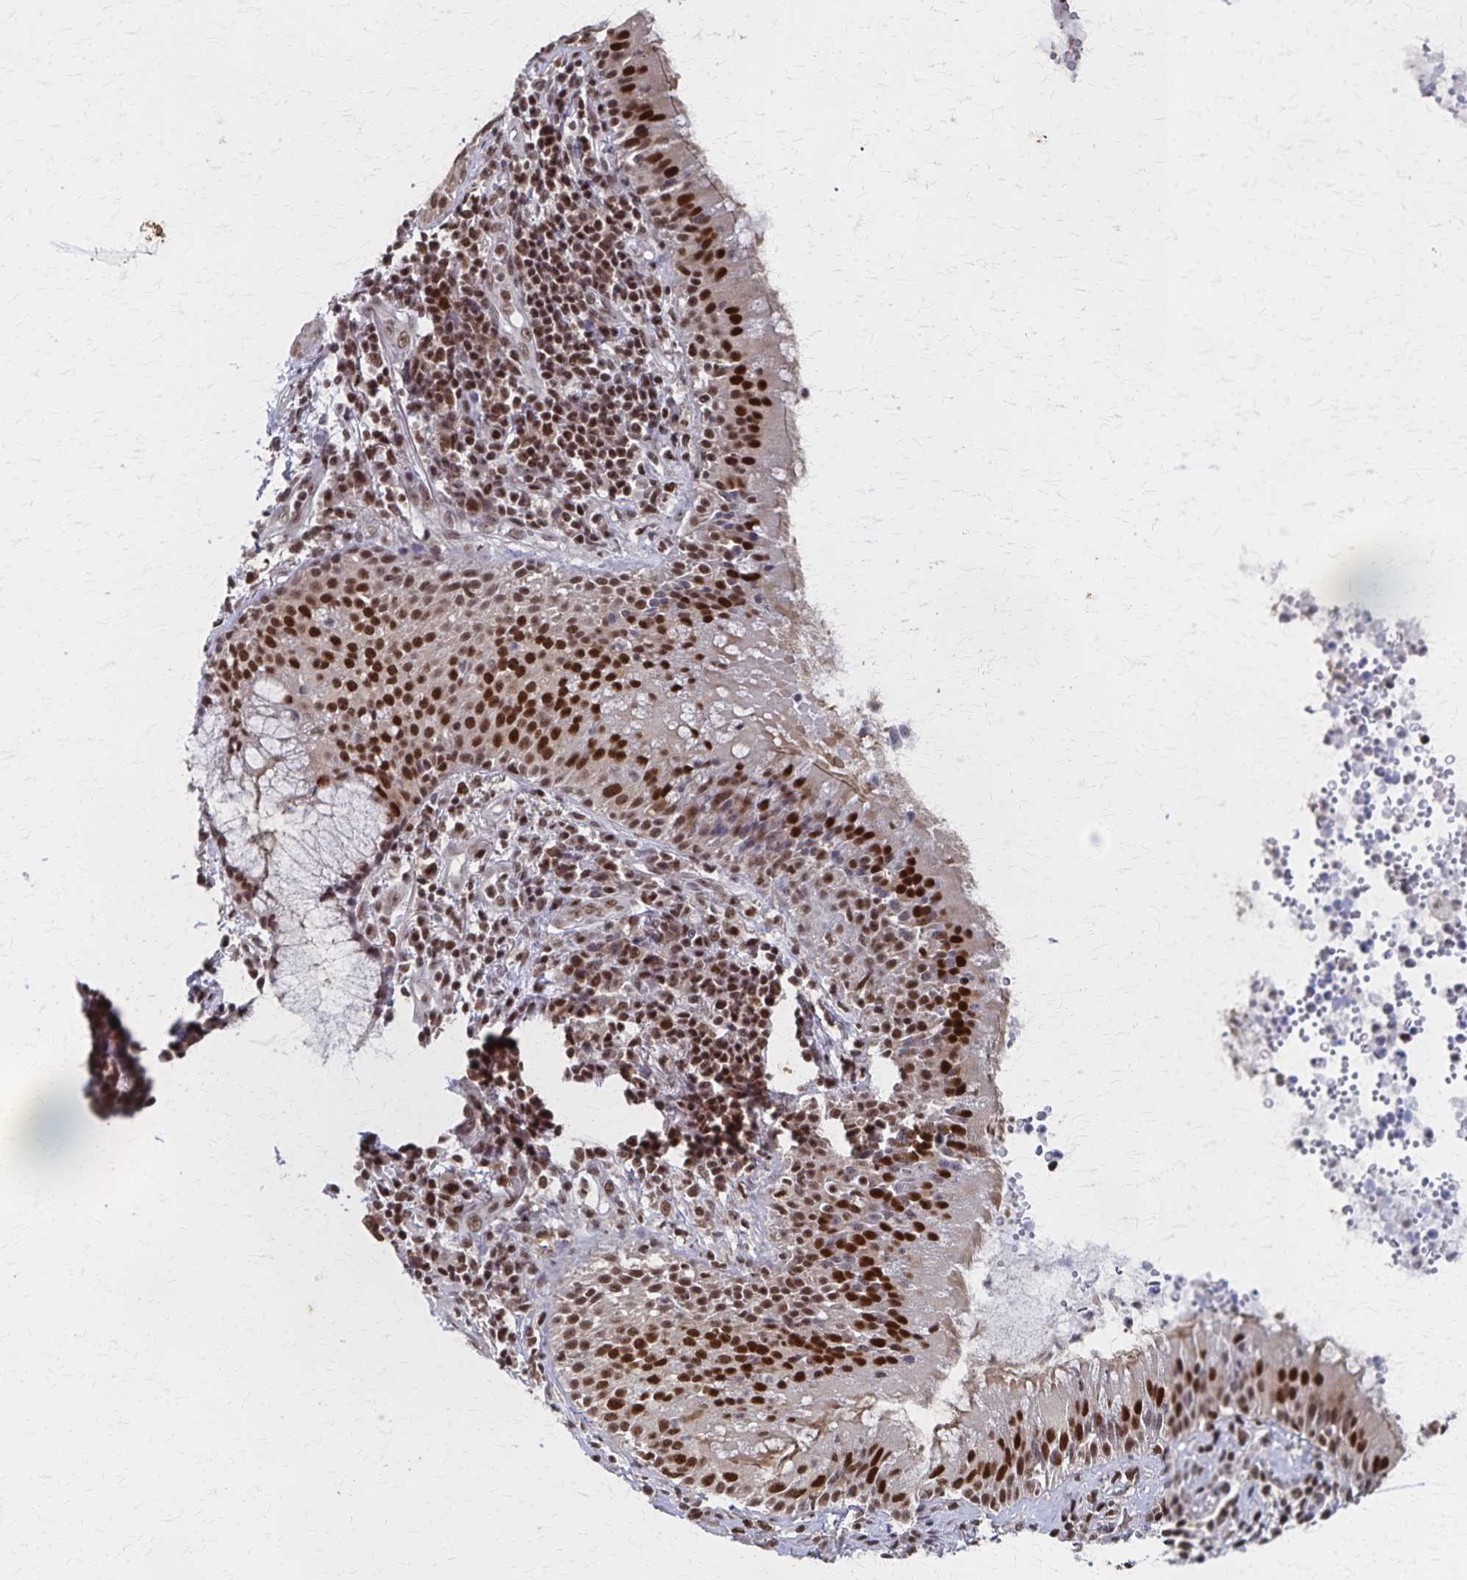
{"staining": {"intensity": "strong", "quantity": ">75%", "location": "cytoplasmic/membranous,nuclear"}, "tissue": "bronchus", "cell_type": "Respiratory epithelial cells", "image_type": "normal", "snomed": [{"axis": "morphology", "description": "Normal tissue, NOS"}, {"axis": "topography", "description": "Cartilage tissue"}, {"axis": "topography", "description": "Bronchus"}], "caption": "An immunohistochemistry (IHC) photomicrograph of normal tissue is shown. Protein staining in brown highlights strong cytoplasmic/membranous,nuclear positivity in bronchus within respiratory epithelial cells.", "gene": "GTF2B", "patient": {"sex": "male", "age": 56}}